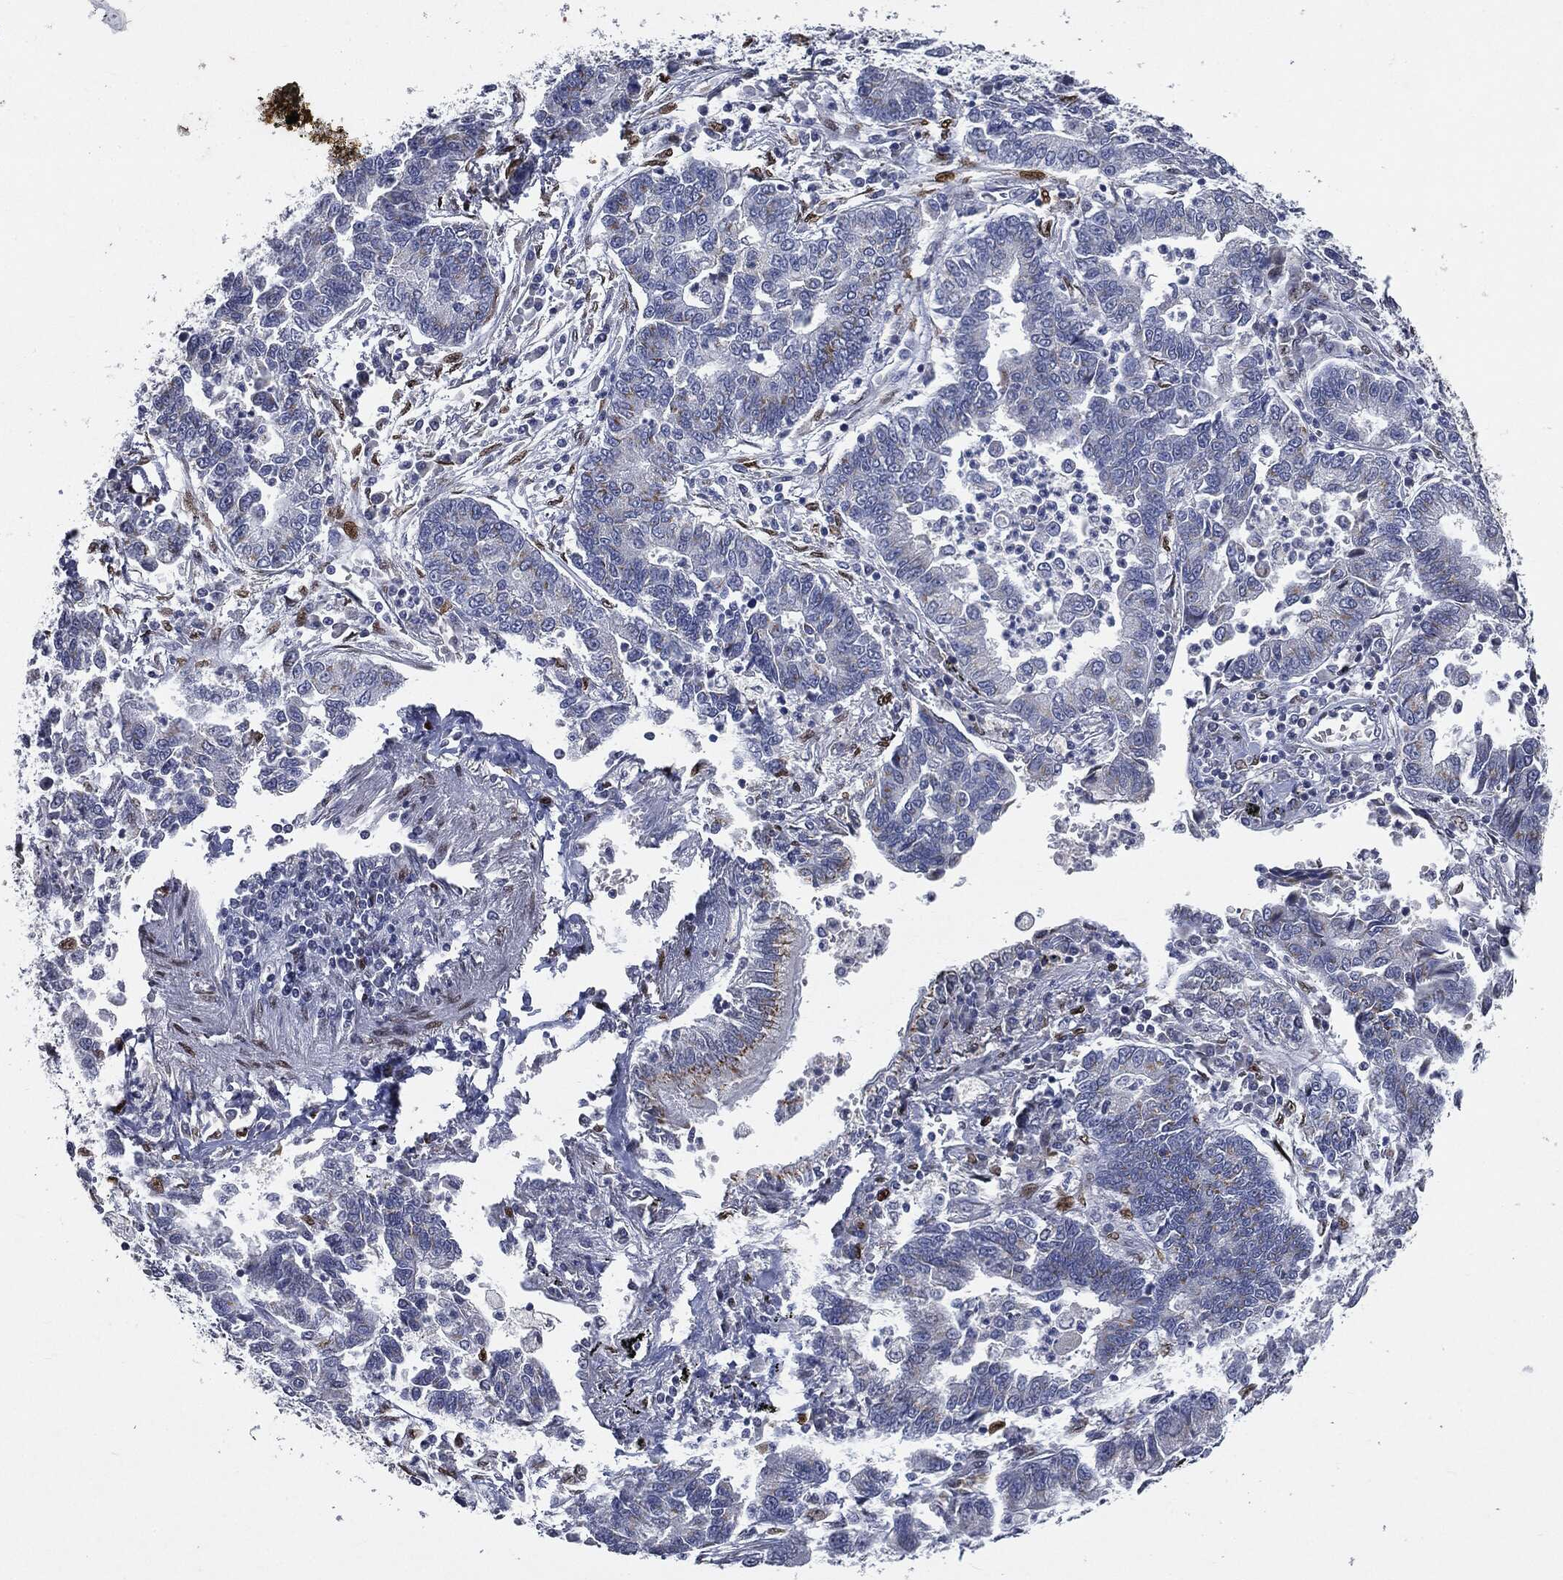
{"staining": {"intensity": "negative", "quantity": "none", "location": "none"}, "tissue": "lung cancer", "cell_type": "Tumor cells", "image_type": "cancer", "snomed": [{"axis": "morphology", "description": "Adenocarcinoma, NOS"}, {"axis": "topography", "description": "Lung"}], "caption": "Adenocarcinoma (lung) was stained to show a protein in brown. There is no significant staining in tumor cells.", "gene": "CASD1", "patient": {"sex": "female", "age": 57}}